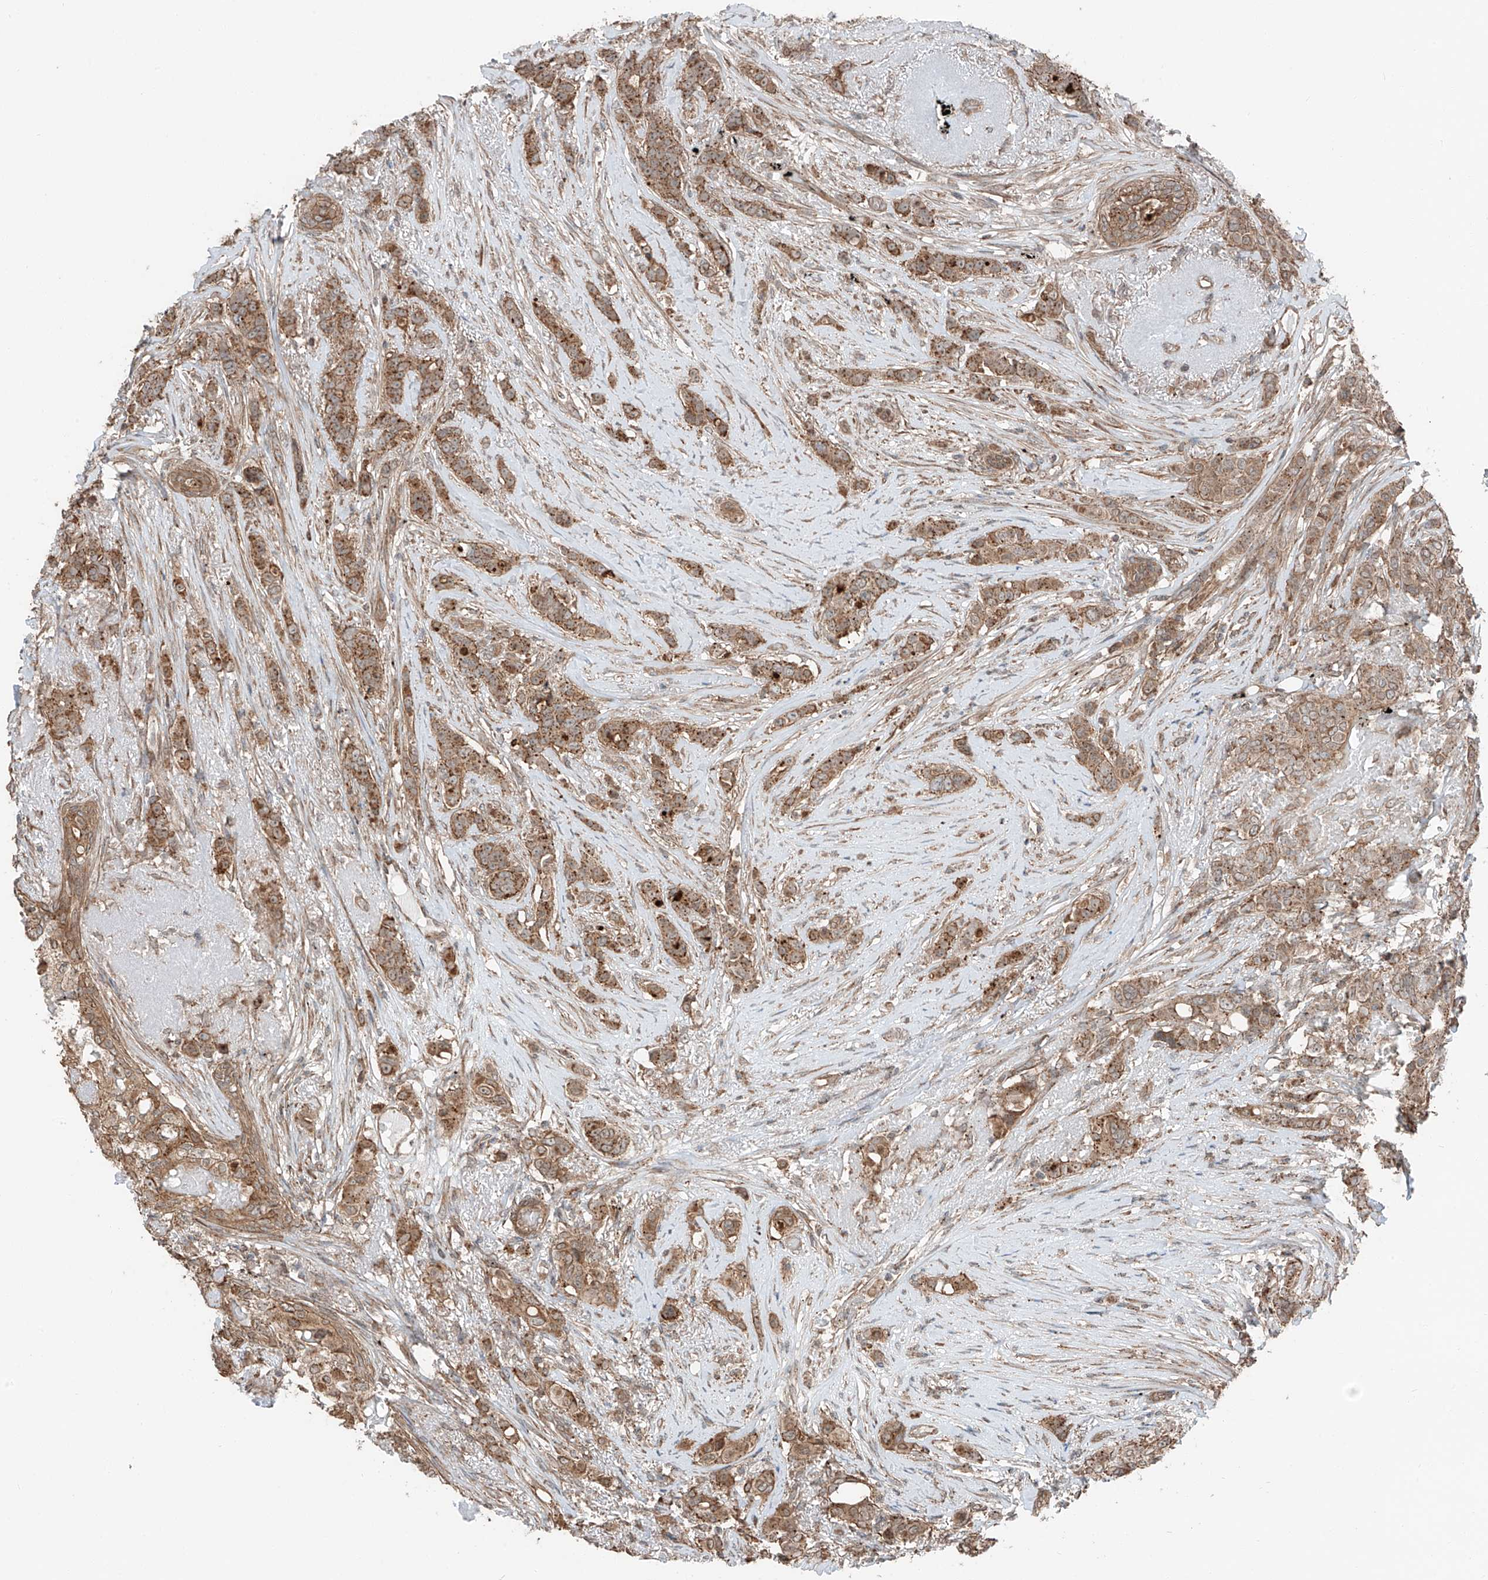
{"staining": {"intensity": "moderate", "quantity": ">75%", "location": "cytoplasmic/membranous"}, "tissue": "breast cancer", "cell_type": "Tumor cells", "image_type": "cancer", "snomed": [{"axis": "morphology", "description": "Lobular carcinoma"}, {"axis": "topography", "description": "Breast"}], "caption": "Moderate cytoplasmic/membranous expression is appreciated in about >75% of tumor cells in breast cancer. (Brightfield microscopy of DAB IHC at high magnification).", "gene": "CEP162", "patient": {"sex": "female", "age": 51}}